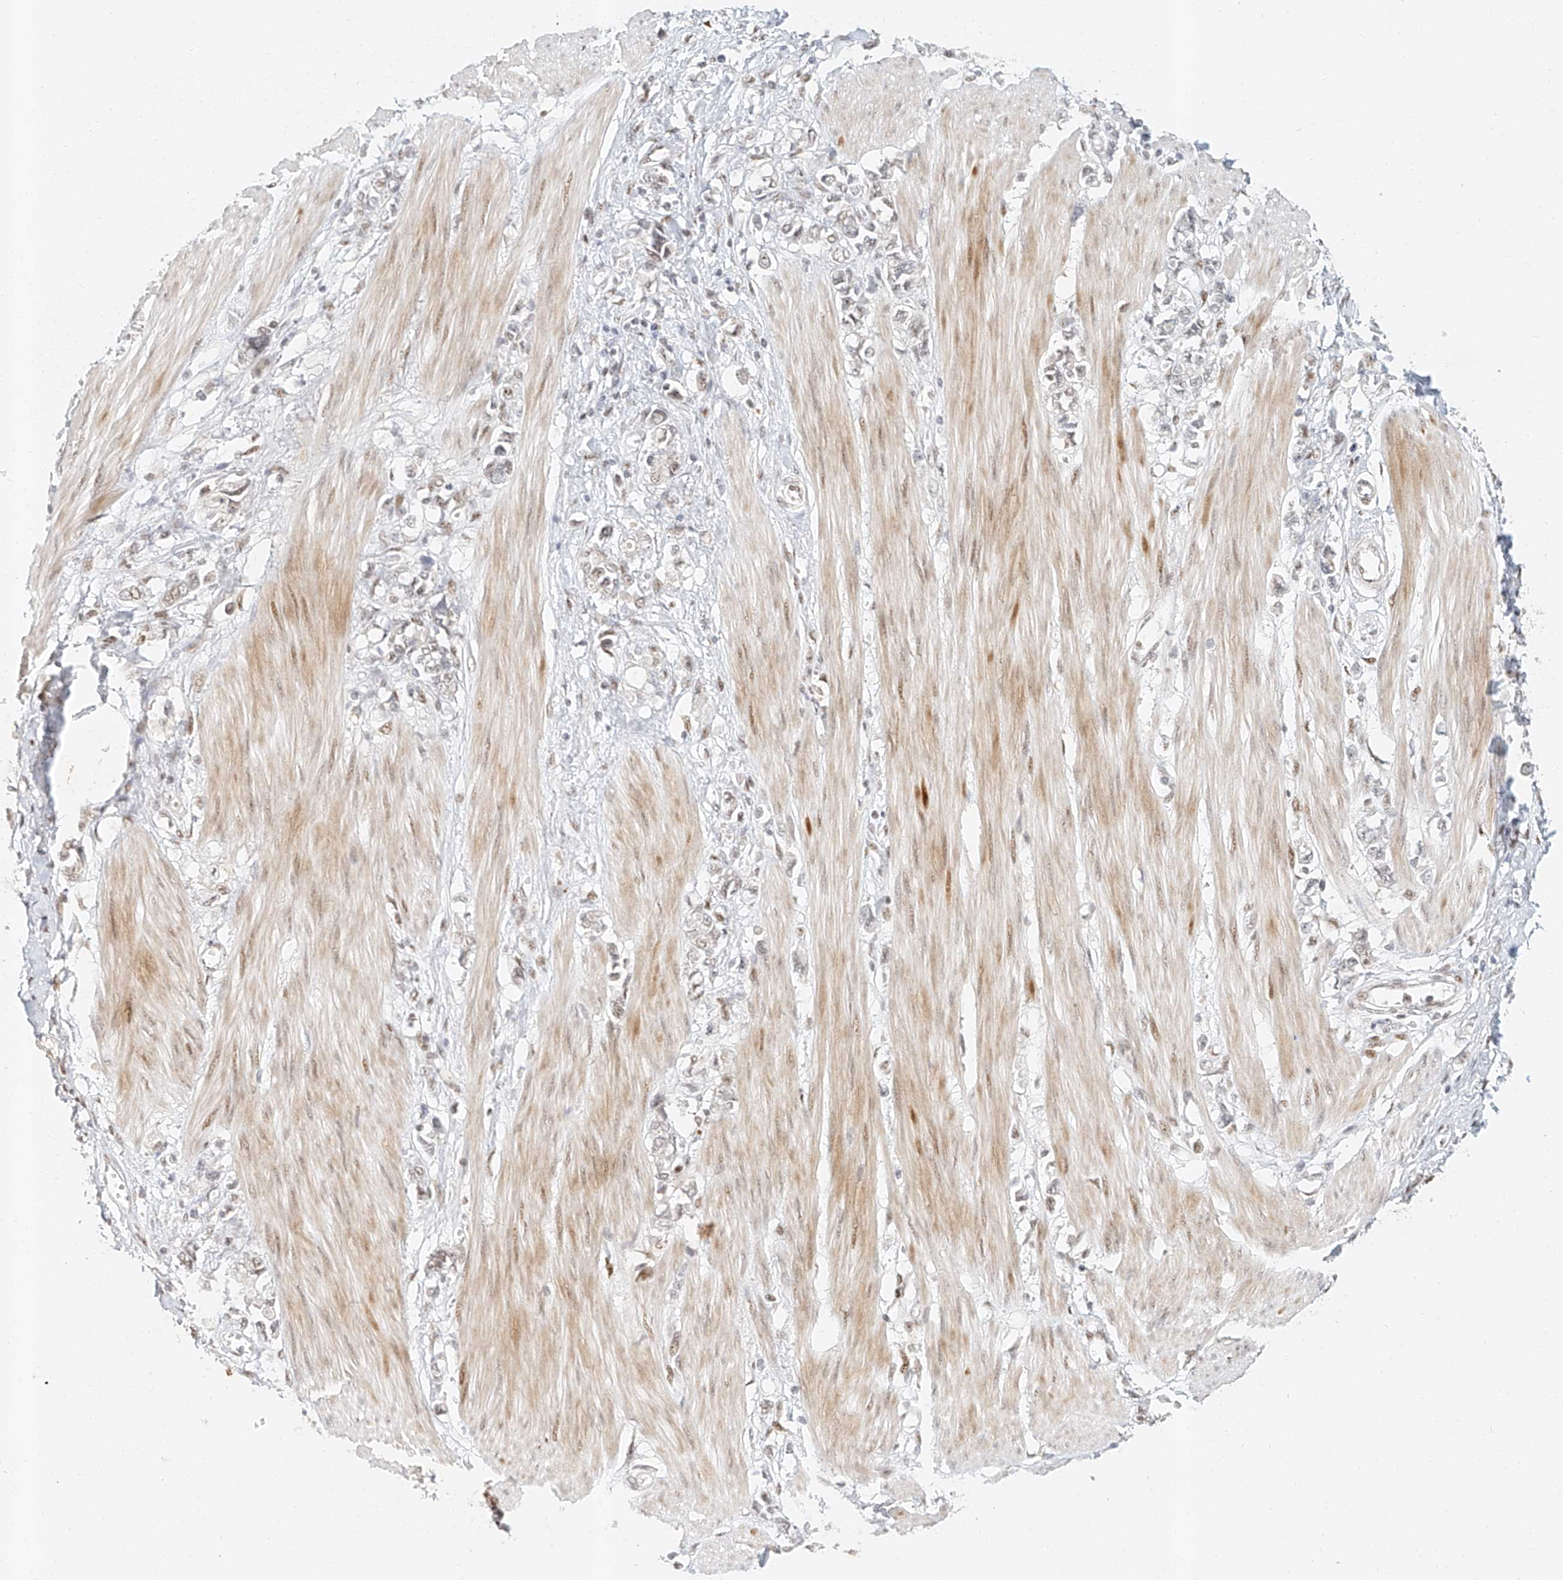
{"staining": {"intensity": "moderate", "quantity": "25%-75%", "location": "nuclear"}, "tissue": "stomach cancer", "cell_type": "Tumor cells", "image_type": "cancer", "snomed": [{"axis": "morphology", "description": "Adenocarcinoma, NOS"}, {"axis": "topography", "description": "Stomach"}], "caption": "Immunohistochemistry (IHC) photomicrograph of neoplastic tissue: human adenocarcinoma (stomach) stained using immunohistochemistry displays medium levels of moderate protein expression localized specifically in the nuclear of tumor cells, appearing as a nuclear brown color.", "gene": "CXorf58", "patient": {"sex": "female", "age": 76}}